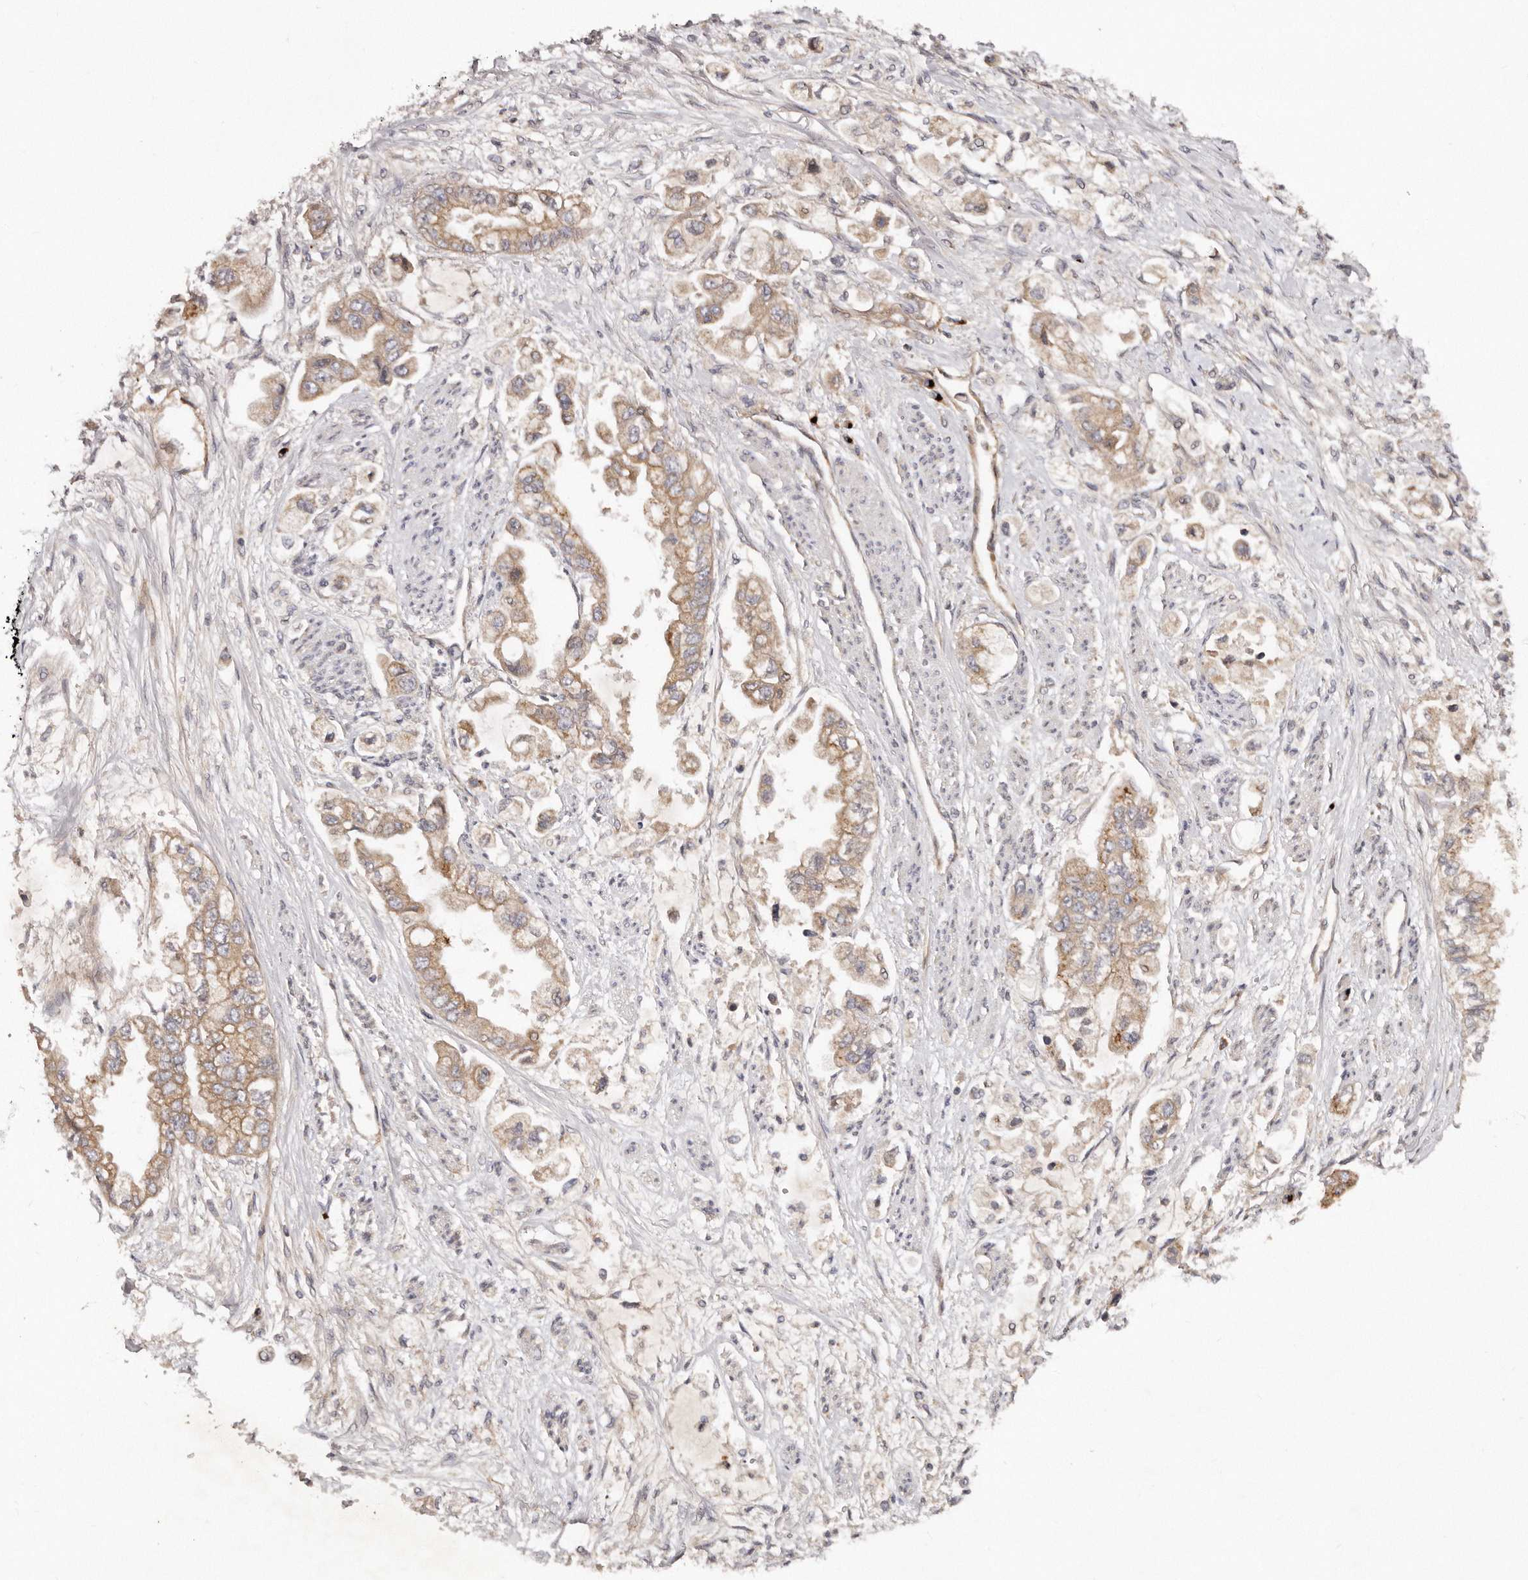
{"staining": {"intensity": "moderate", "quantity": ">75%", "location": "cytoplasmic/membranous"}, "tissue": "stomach cancer", "cell_type": "Tumor cells", "image_type": "cancer", "snomed": [{"axis": "morphology", "description": "Adenocarcinoma, NOS"}, {"axis": "topography", "description": "Stomach"}], "caption": "Protein expression analysis of adenocarcinoma (stomach) displays moderate cytoplasmic/membranous positivity in approximately >75% of tumor cells. (DAB IHC with brightfield microscopy, high magnification).", "gene": "DACT2", "patient": {"sex": "male", "age": 62}}